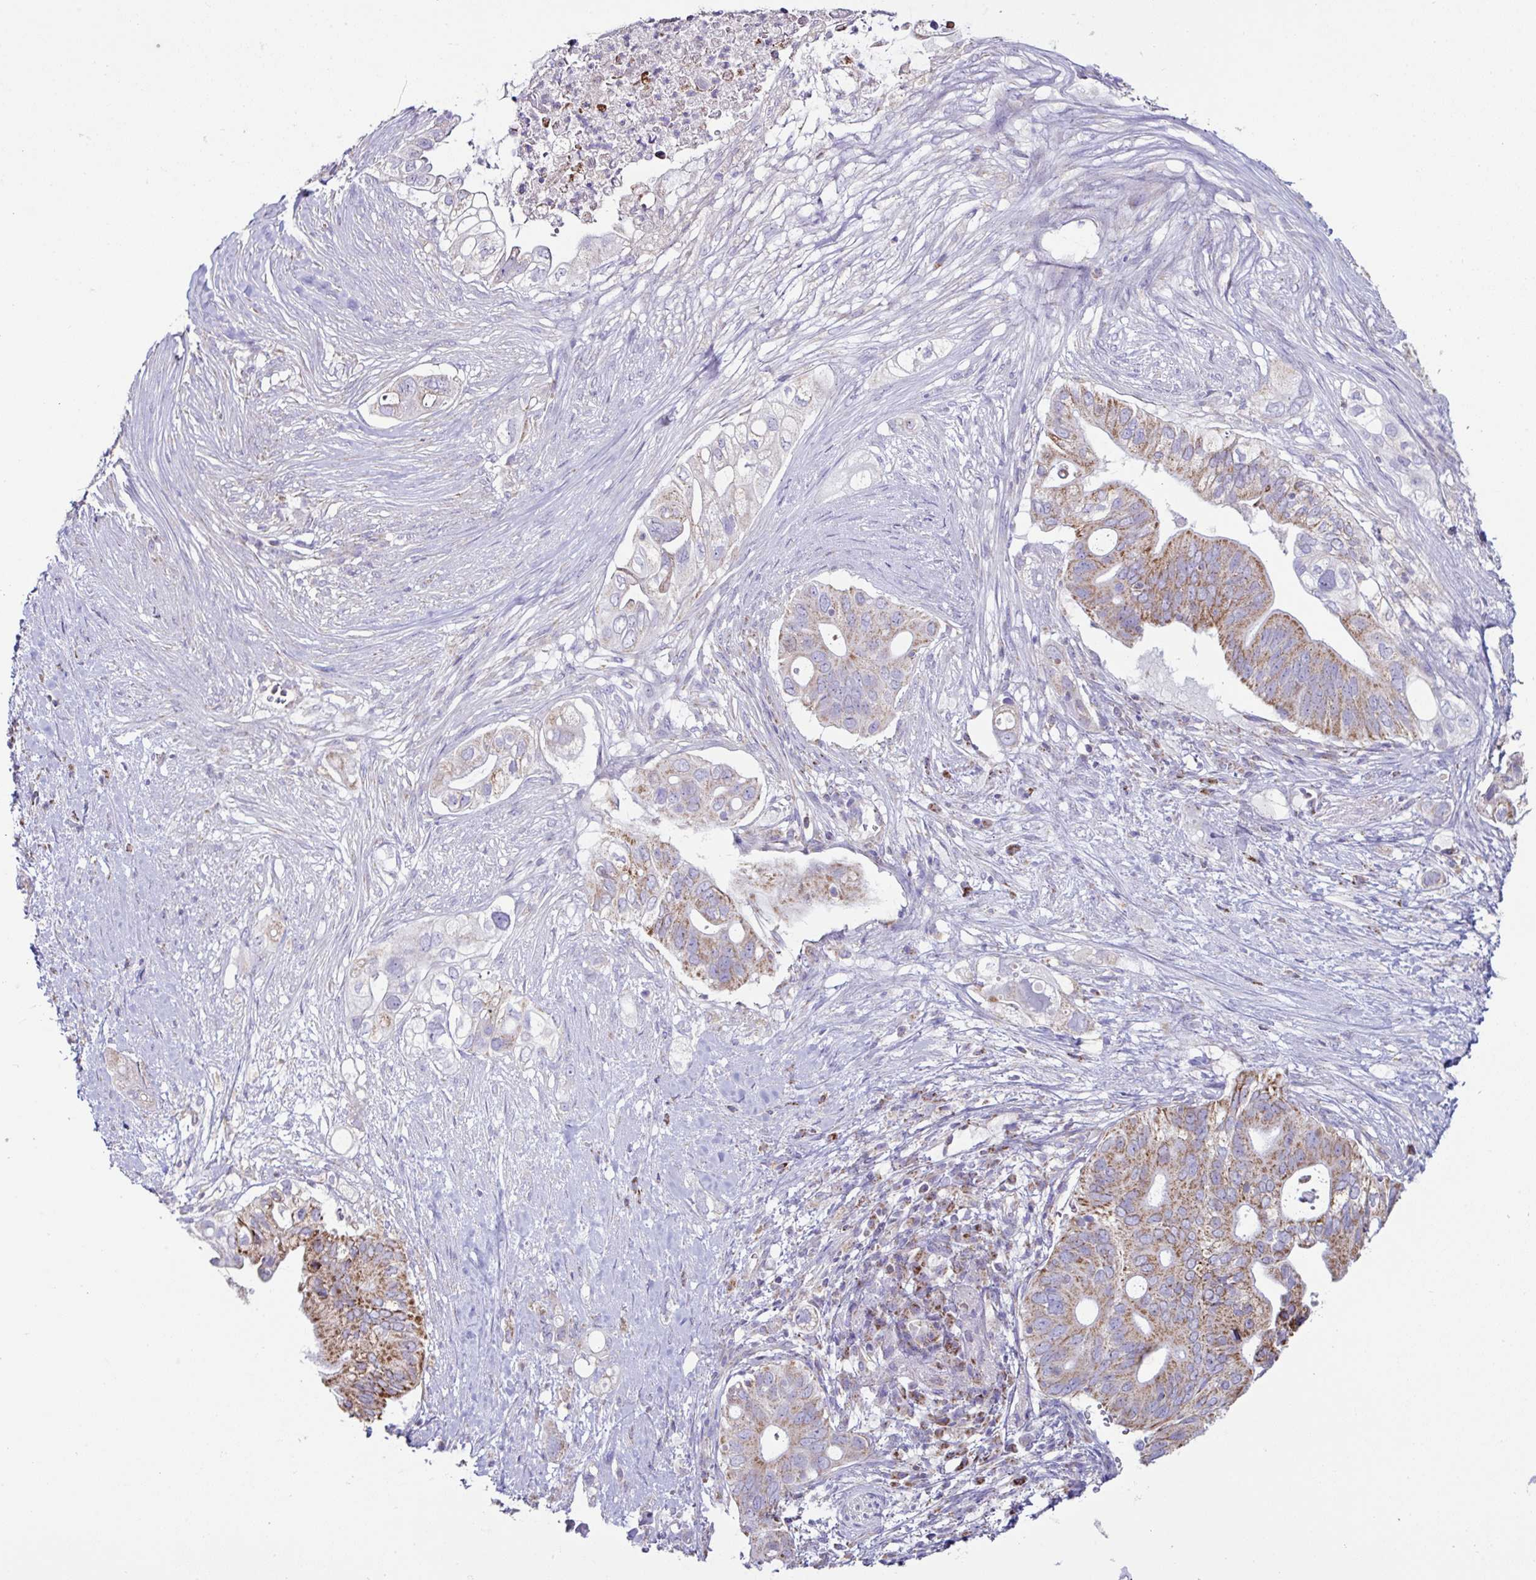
{"staining": {"intensity": "moderate", "quantity": "25%-75%", "location": "cytoplasmic/membranous"}, "tissue": "pancreatic cancer", "cell_type": "Tumor cells", "image_type": "cancer", "snomed": [{"axis": "morphology", "description": "Adenocarcinoma, NOS"}, {"axis": "topography", "description": "Pancreas"}], "caption": "Protein expression analysis of human adenocarcinoma (pancreatic) reveals moderate cytoplasmic/membranous staining in about 25%-75% of tumor cells.", "gene": "DOK7", "patient": {"sex": "female", "age": 72}}